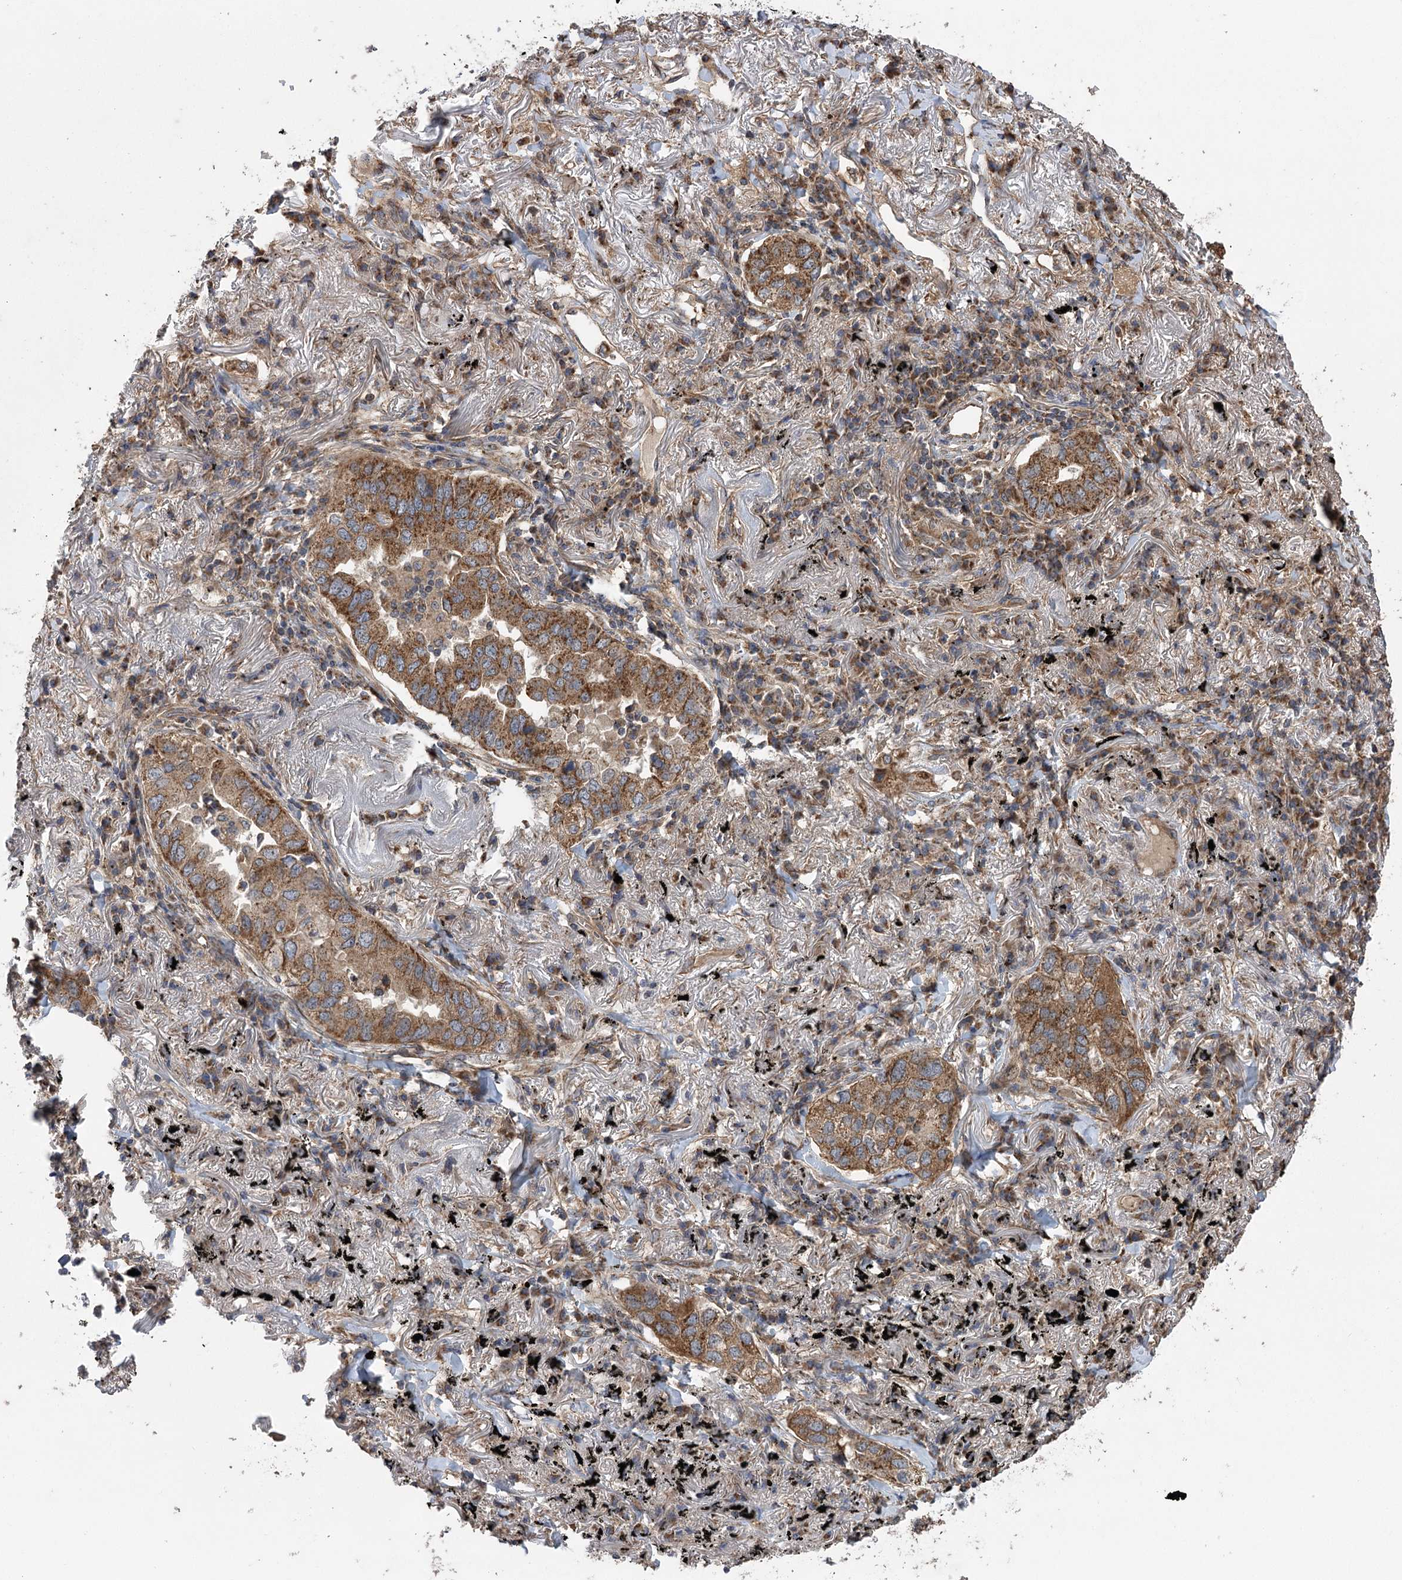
{"staining": {"intensity": "strong", "quantity": ">75%", "location": "cytoplasmic/membranous"}, "tissue": "lung cancer", "cell_type": "Tumor cells", "image_type": "cancer", "snomed": [{"axis": "morphology", "description": "Adenocarcinoma, NOS"}, {"axis": "topography", "description": "Lung"}], "caption": "IHC micrograph of lung cancer stained for a protein (brown), which demonstrates high levels of strong cytoplasmic/membranous positivity in approximately >75% of tumor cells.", "gene": "RWDD4", "patient": {"sex": "male", "age": 65}}